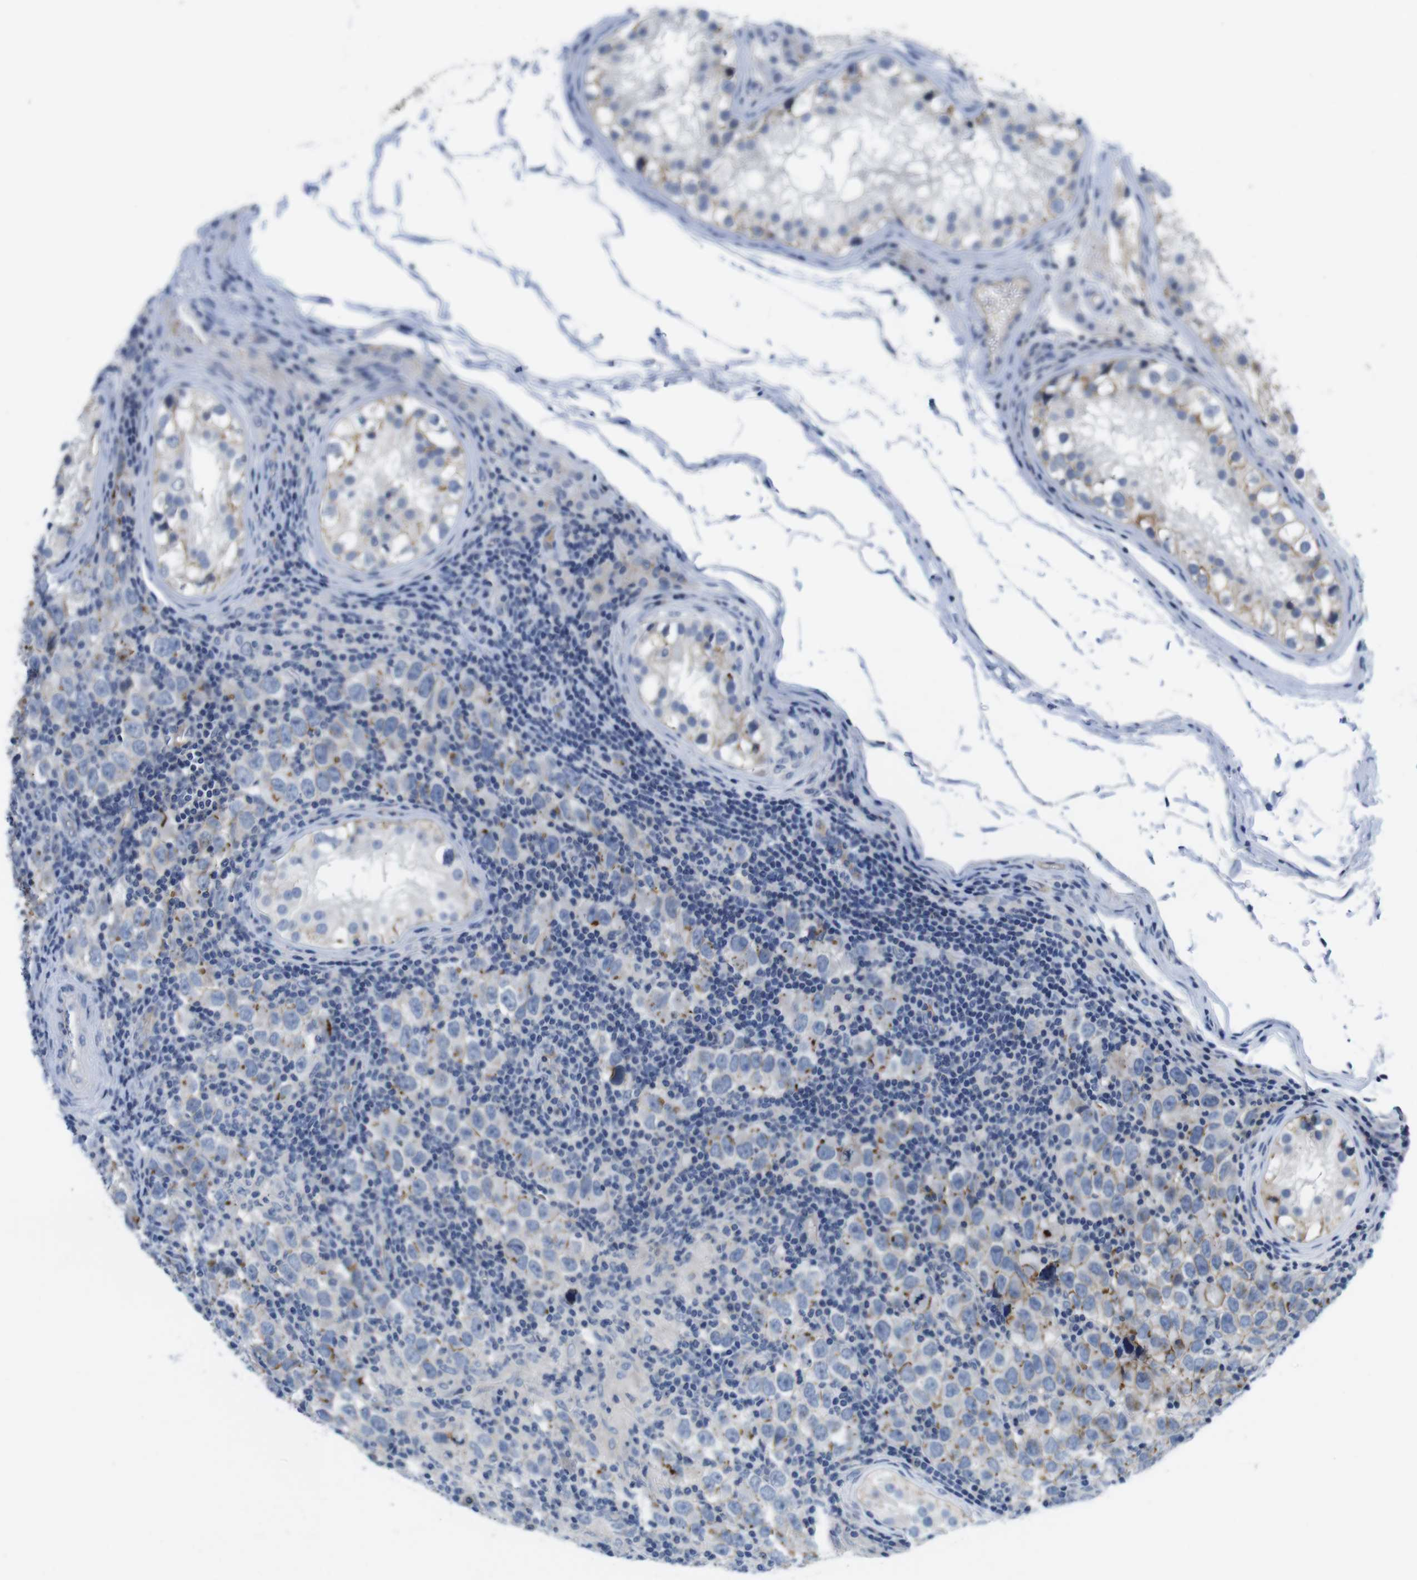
{"staining": {"intensity": "negative", "quantity": "none", "location": "none"}, "tissue": "testis cancer", "cell_type": "Tumor cells", "image_type": "cancer", "snomed": [{"axis": "morphology", "description": "Carcinoma, Embryonal, NOS"}, {"axis": "topography", "description": "Testis"}], "caption": "The IHC histopathology image has no significant expression in tumor cells of testis embryonal carcinoma tissue.", "gene": "SCRIB", "patient": {"sex": "male", "age": 21}}